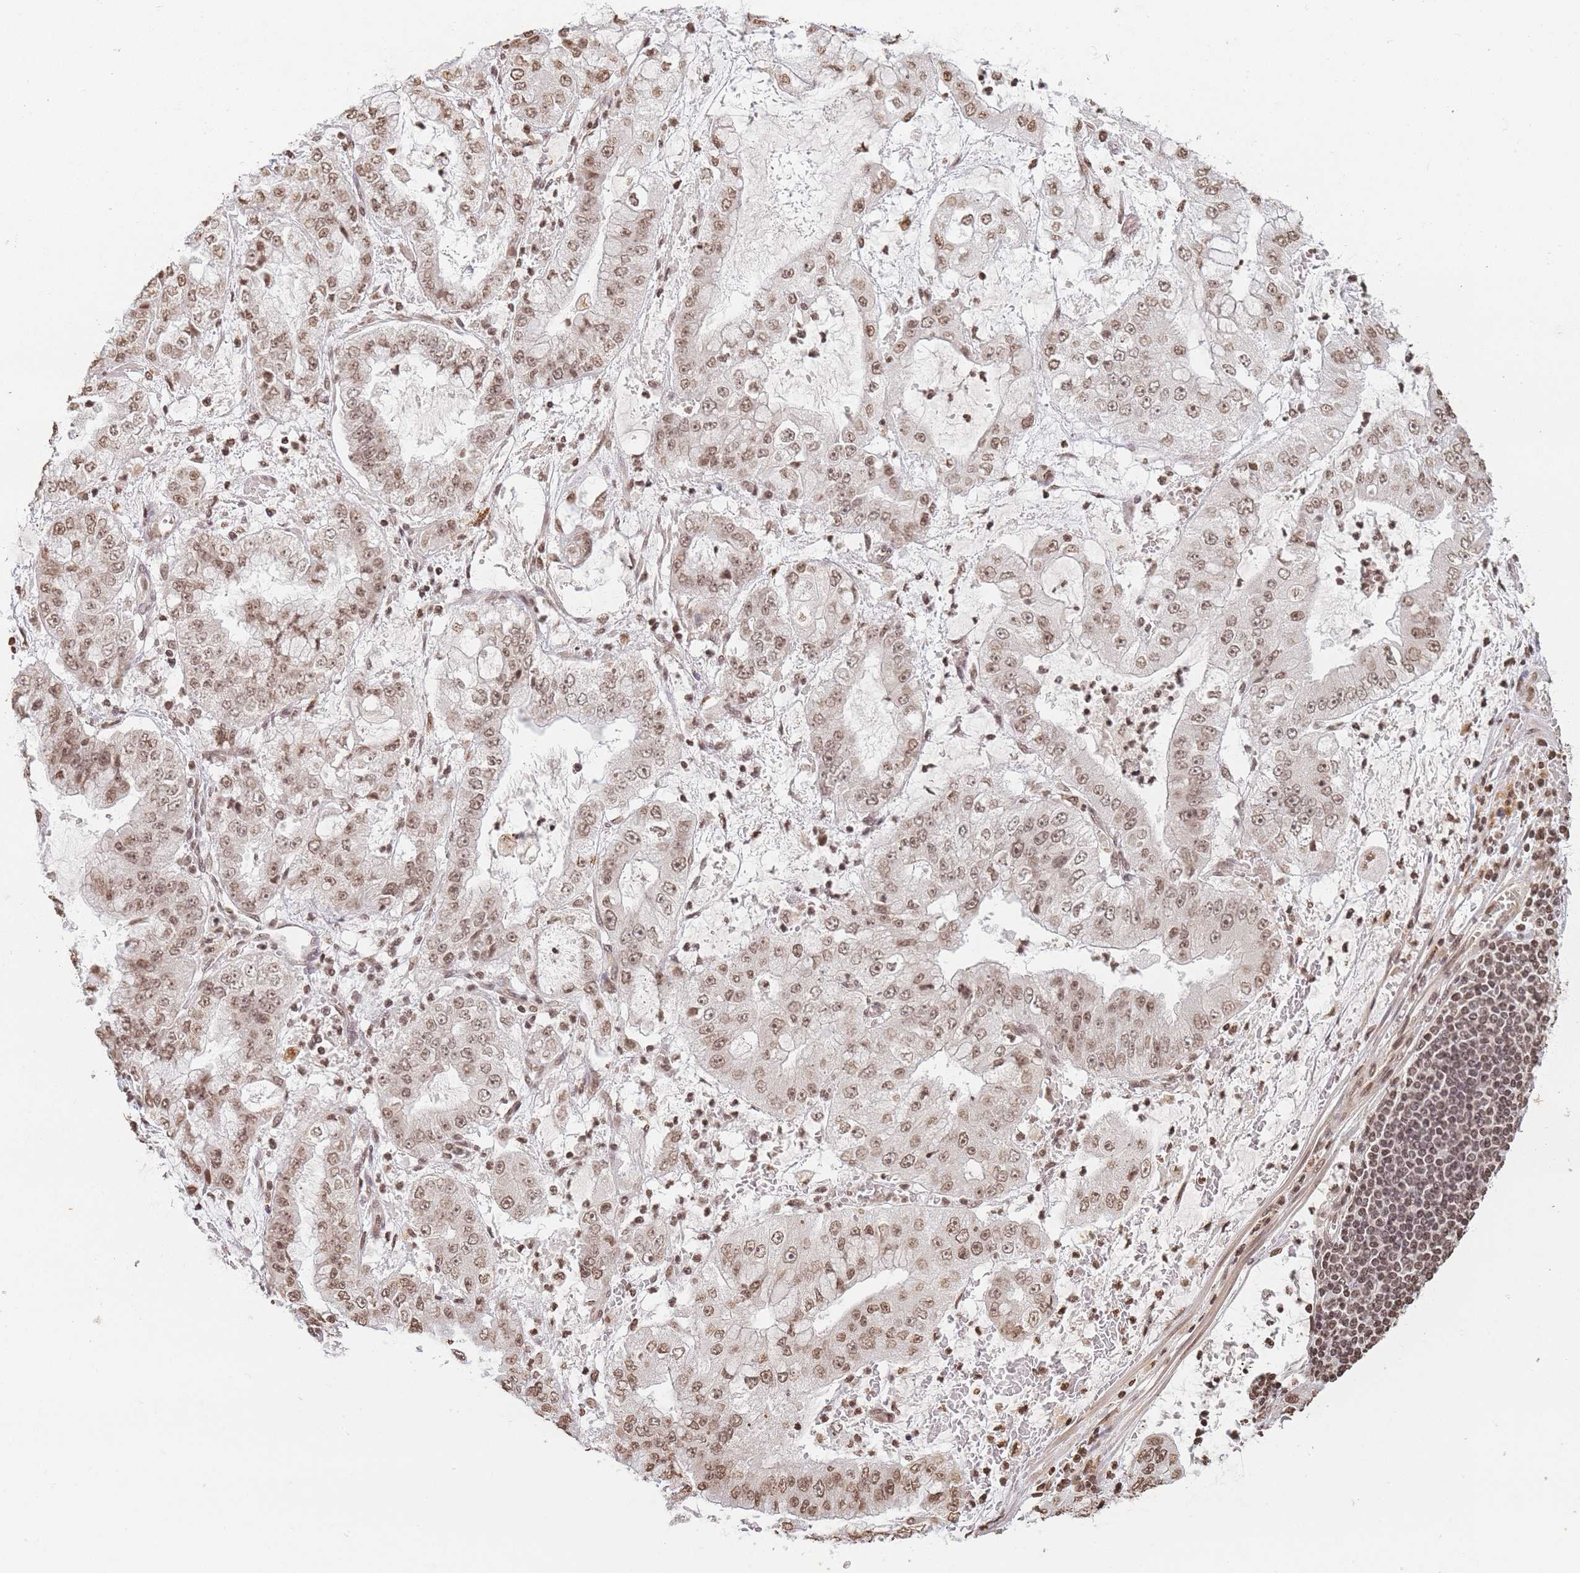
{"staining": {"intensity": "moderate", "quantity": ">75%", "location": "nuclear"}, "tissue": "stomach cancer", "cell_type": "Tumor cells", "image_type": "cancer", "snomed": [{"axis": "morphology", "description": "Adenocarcinoma, NOS"}, {"axis": "topography", "description": "Stomach"}], "caption": "Tumor cells demonstrate medium levels of moderate nuclear expression in about >75% of cells in human stomach cancer. The staining is performed using DAB (3,3'-diaminobenzidine) brown chromogen to label protein expression. The nuclei are counter-stained blue using hematoxylin.", "gene": "WWTR1", "patient": {"sex": "male", "age": 76}}